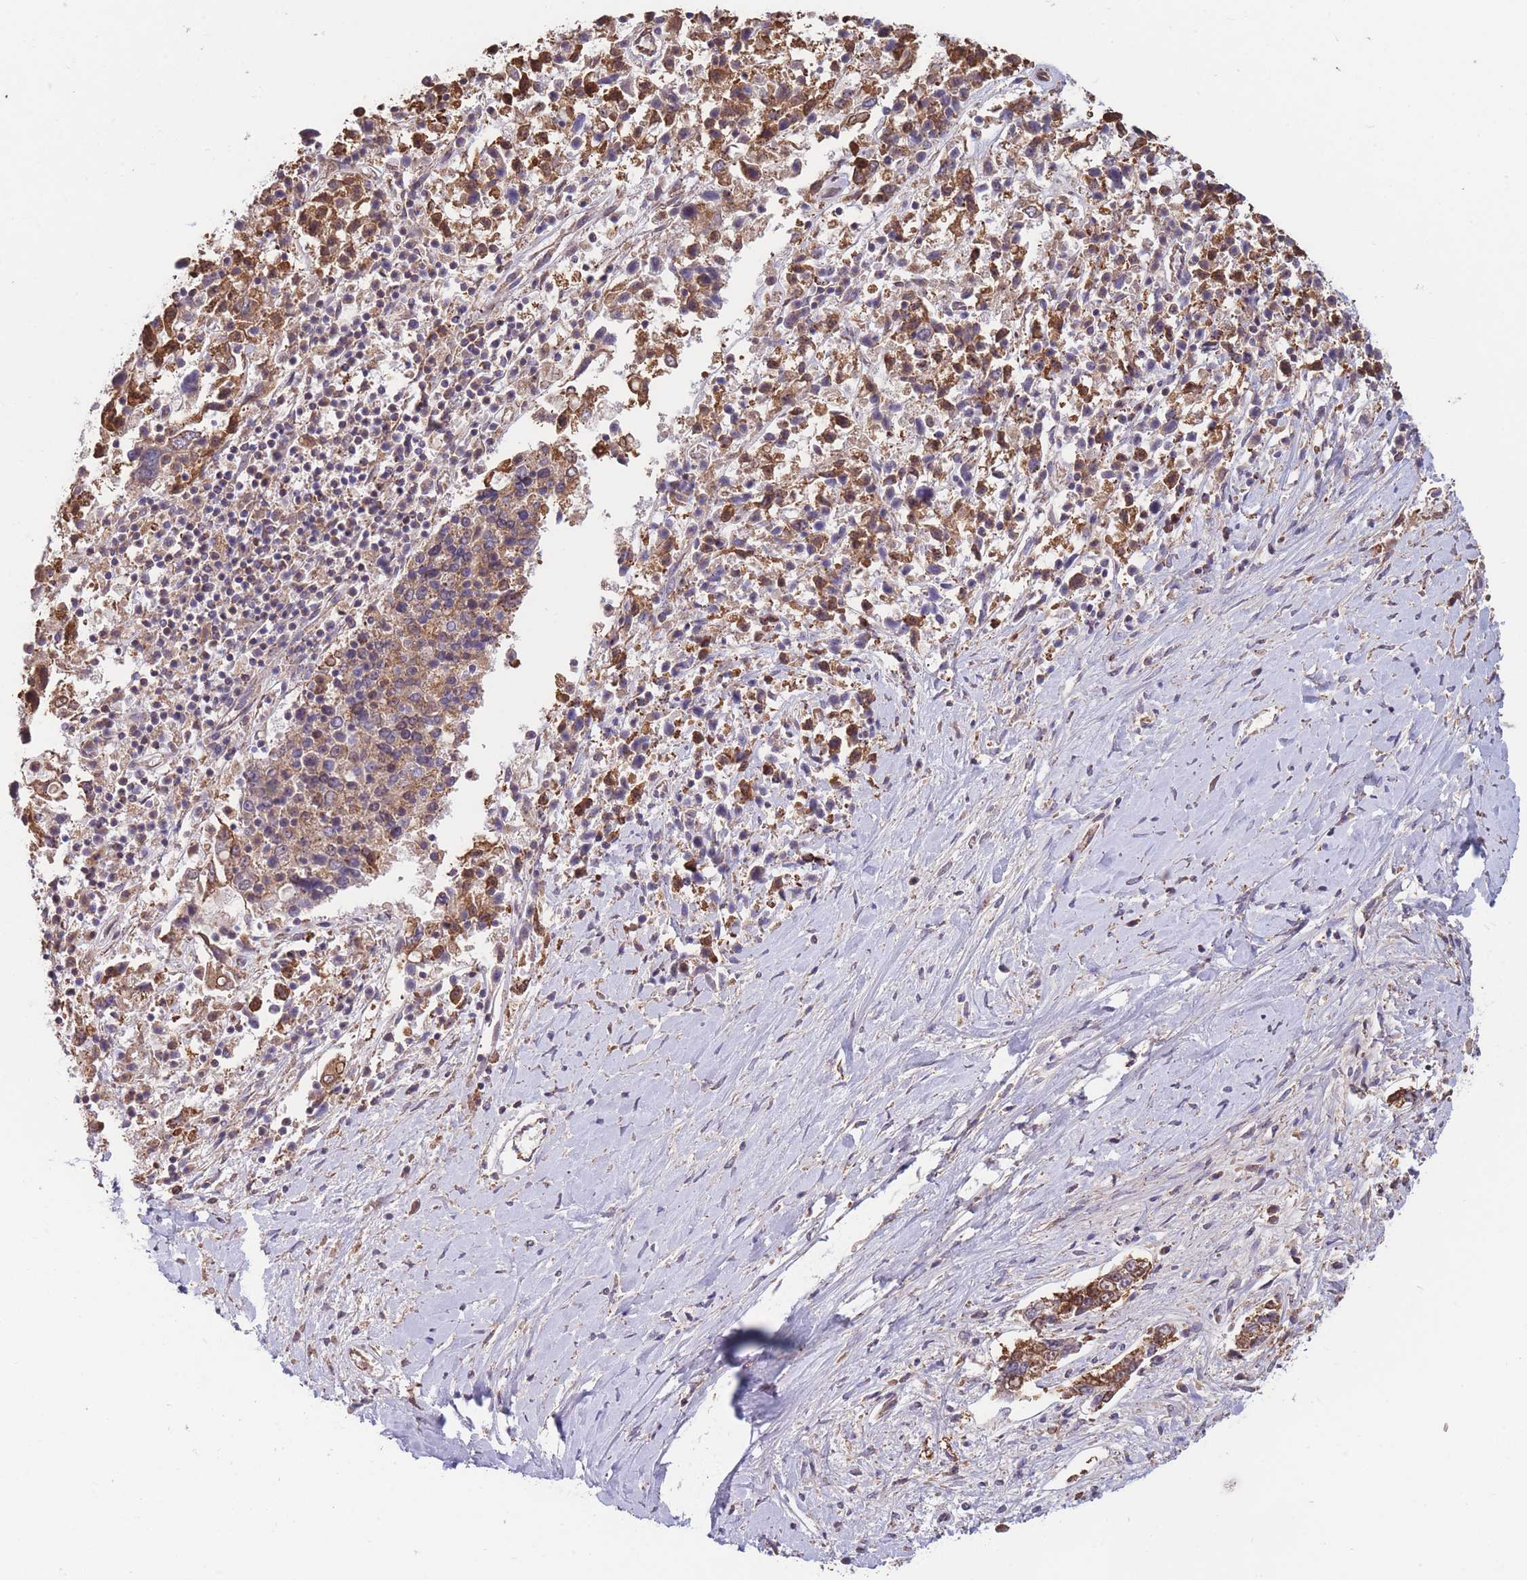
{"staining": {"intensity": "moderate", "quantity": ">75%", "location": "cytoplasmic/membranous"}, "tissue": "ovarian cancer", "cell_type": "Tumor cells", "image_type": "cancer", "snomed": [{"axis": "morphology", "description": "Carcinoma, endometroid"}, {"axis": "topography", "description": "Ovary"}], "caption": "Tumor cells display medium levels of moderate cytoplasmic/membranous expression in approximately >75% of cells in endometroid carcinoma (ovarian). (Stains: DAB (3,3'-diaminobenzidine) in brown, nuclei in blue, Microscopy: brightfield microscopy at high magnification).", "gene": "FKBP8", "patient": {"sex": "female", "age": 62}}